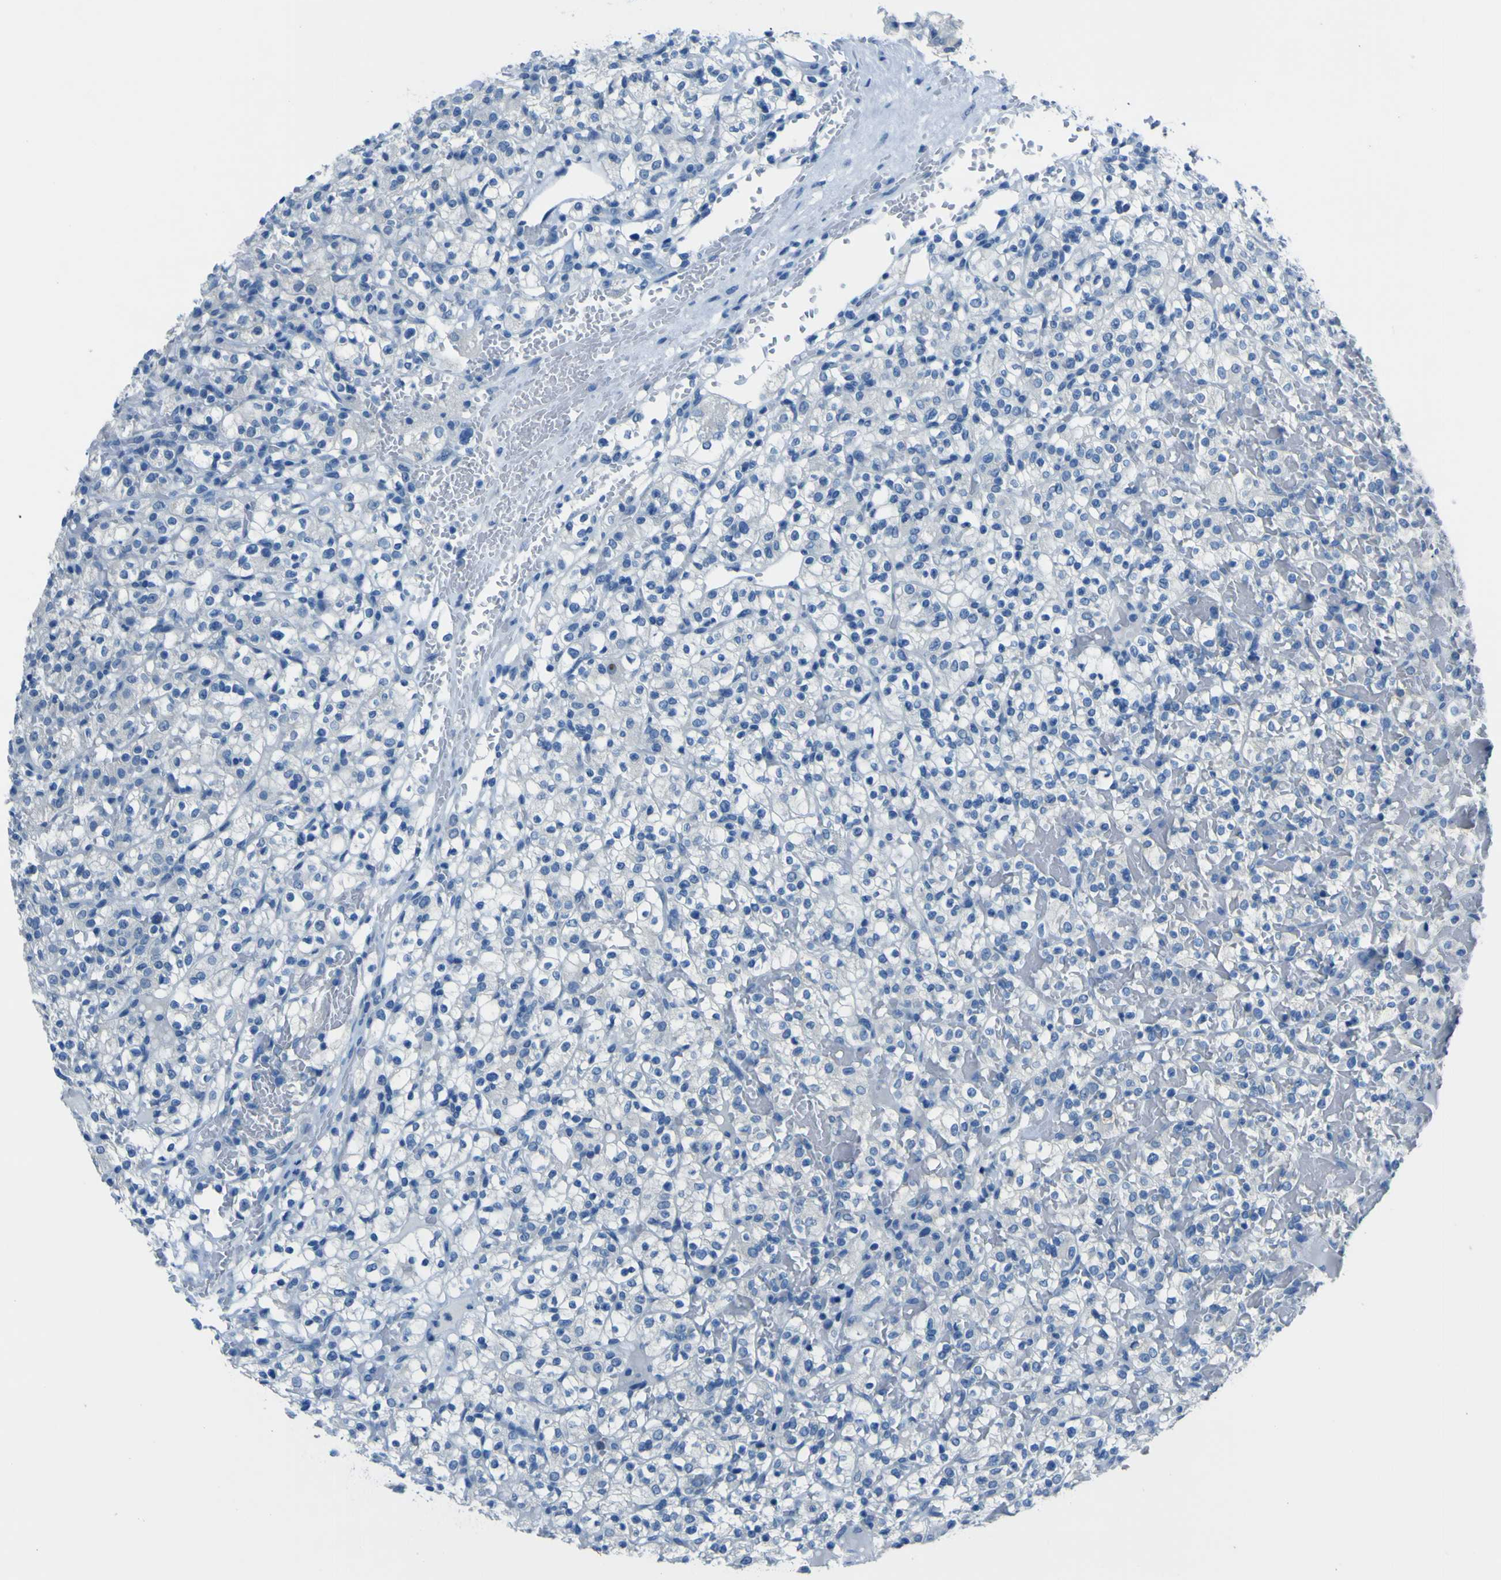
{"staining": {"intensity": "negative", "quantity": "none", "location": "none"}, "tissue": "renal cancer", "cell_type": "Tumor cells", "image_type": "cancer", "snomed": [{"axis": "morphology", "description": "Normal tissue, NOS"}, {"axis": "morphology", "description": "Adenocarcinoma, NOS"}, {"axis": "topography", "description": "Kidney"}], "caption": "Adenocarcinoma (renal) was stained to show a protein in brown. There is no significant positivity in tumor cells.", "gene": "PHKG1", "patient": {"sex": "female", "age": 72}}